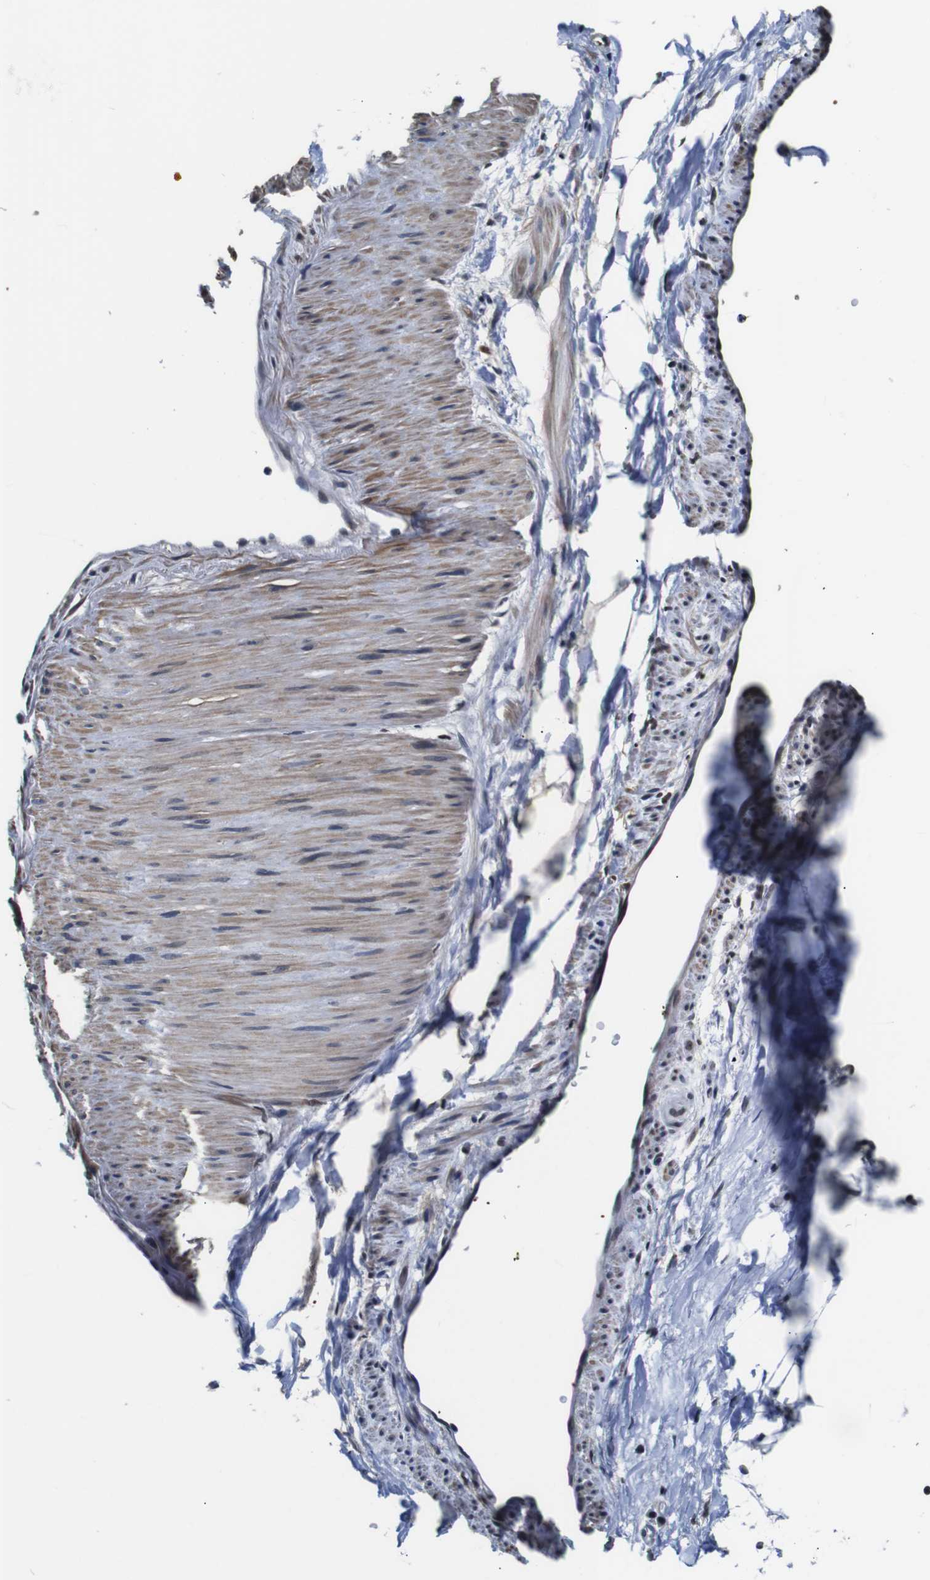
{"staining": {"intensity": "negative", "quantity": "none", "location": "none"}, "tissue": "adipose tissue", "cell_type": "Adipocytes", "image_type": "normal", "snomed": [{"axis": "morphology", "description": "Normal tissue, NOS"}, {"axis": "topography", "description": "Soft tissue"}], "caption": "The image exhibits no significant staining in adipocytes of adipose tissue. The staining is performed using DAB brown chromogen with nuclei counter-stained in using hematoxylin.", "gene": "ILDR2", "patient": {"sex": "male", "age": 72}}